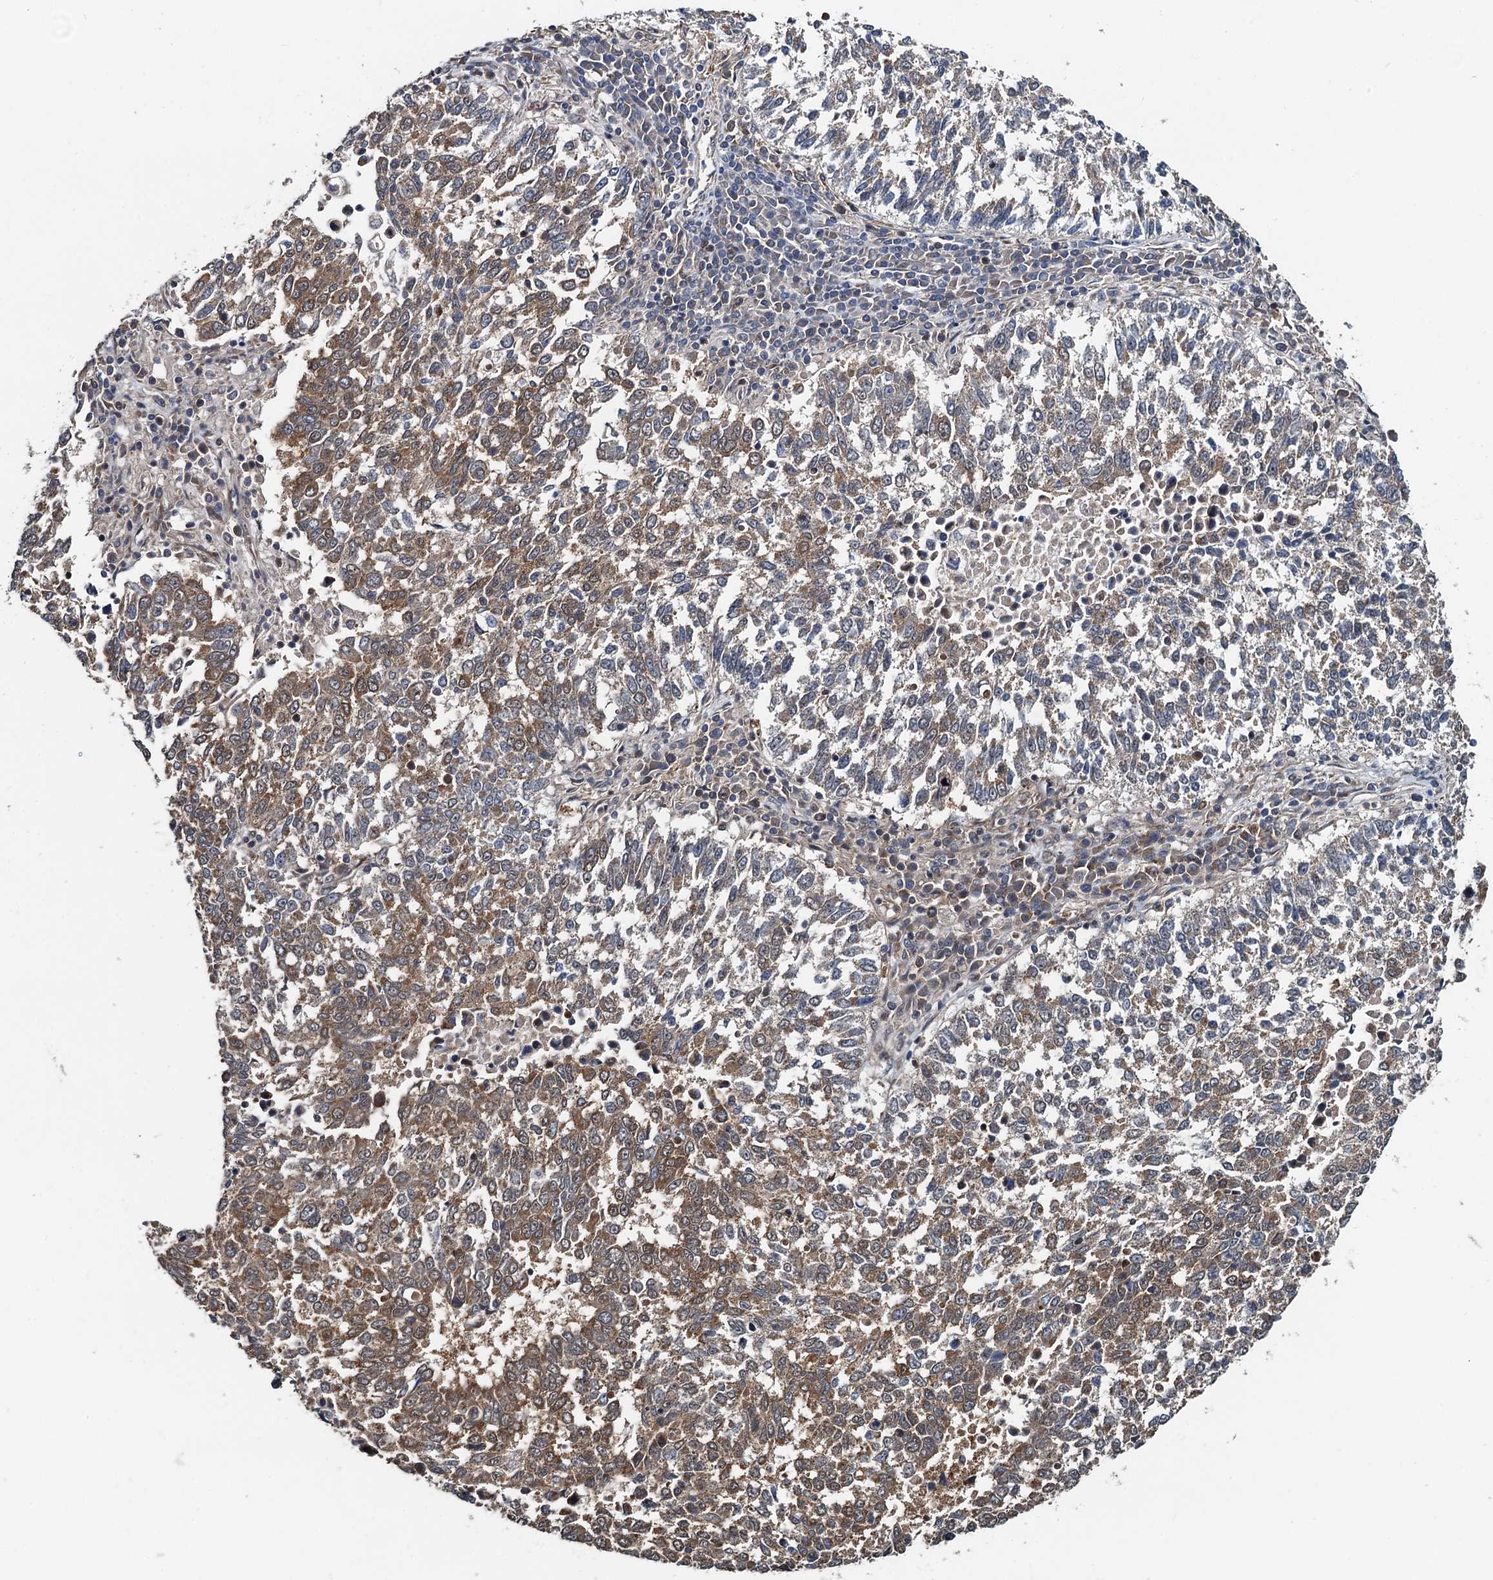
{"staining": {"intensity": "moderate", "quantity": ">75%", "location": "cytoplasmic/membranous"}, "tissue": "lung cancer", "cell_type": "Tumor cells", "image_type": "cancer", "snomed": [{"axis": "morphology", "description": "Squamous cell carcinoma, NOS"}, {"axis": "topography", "description": "Lung"}], "caption": "This is an image of immunohistochemistry staining of squamous cell carcinoma (lung), which shows moderate positivity in the cytoplasmic/membranous of tumor cells.", "gene": "AAGAB", "patient": {"sex": "male", "age": 73}}